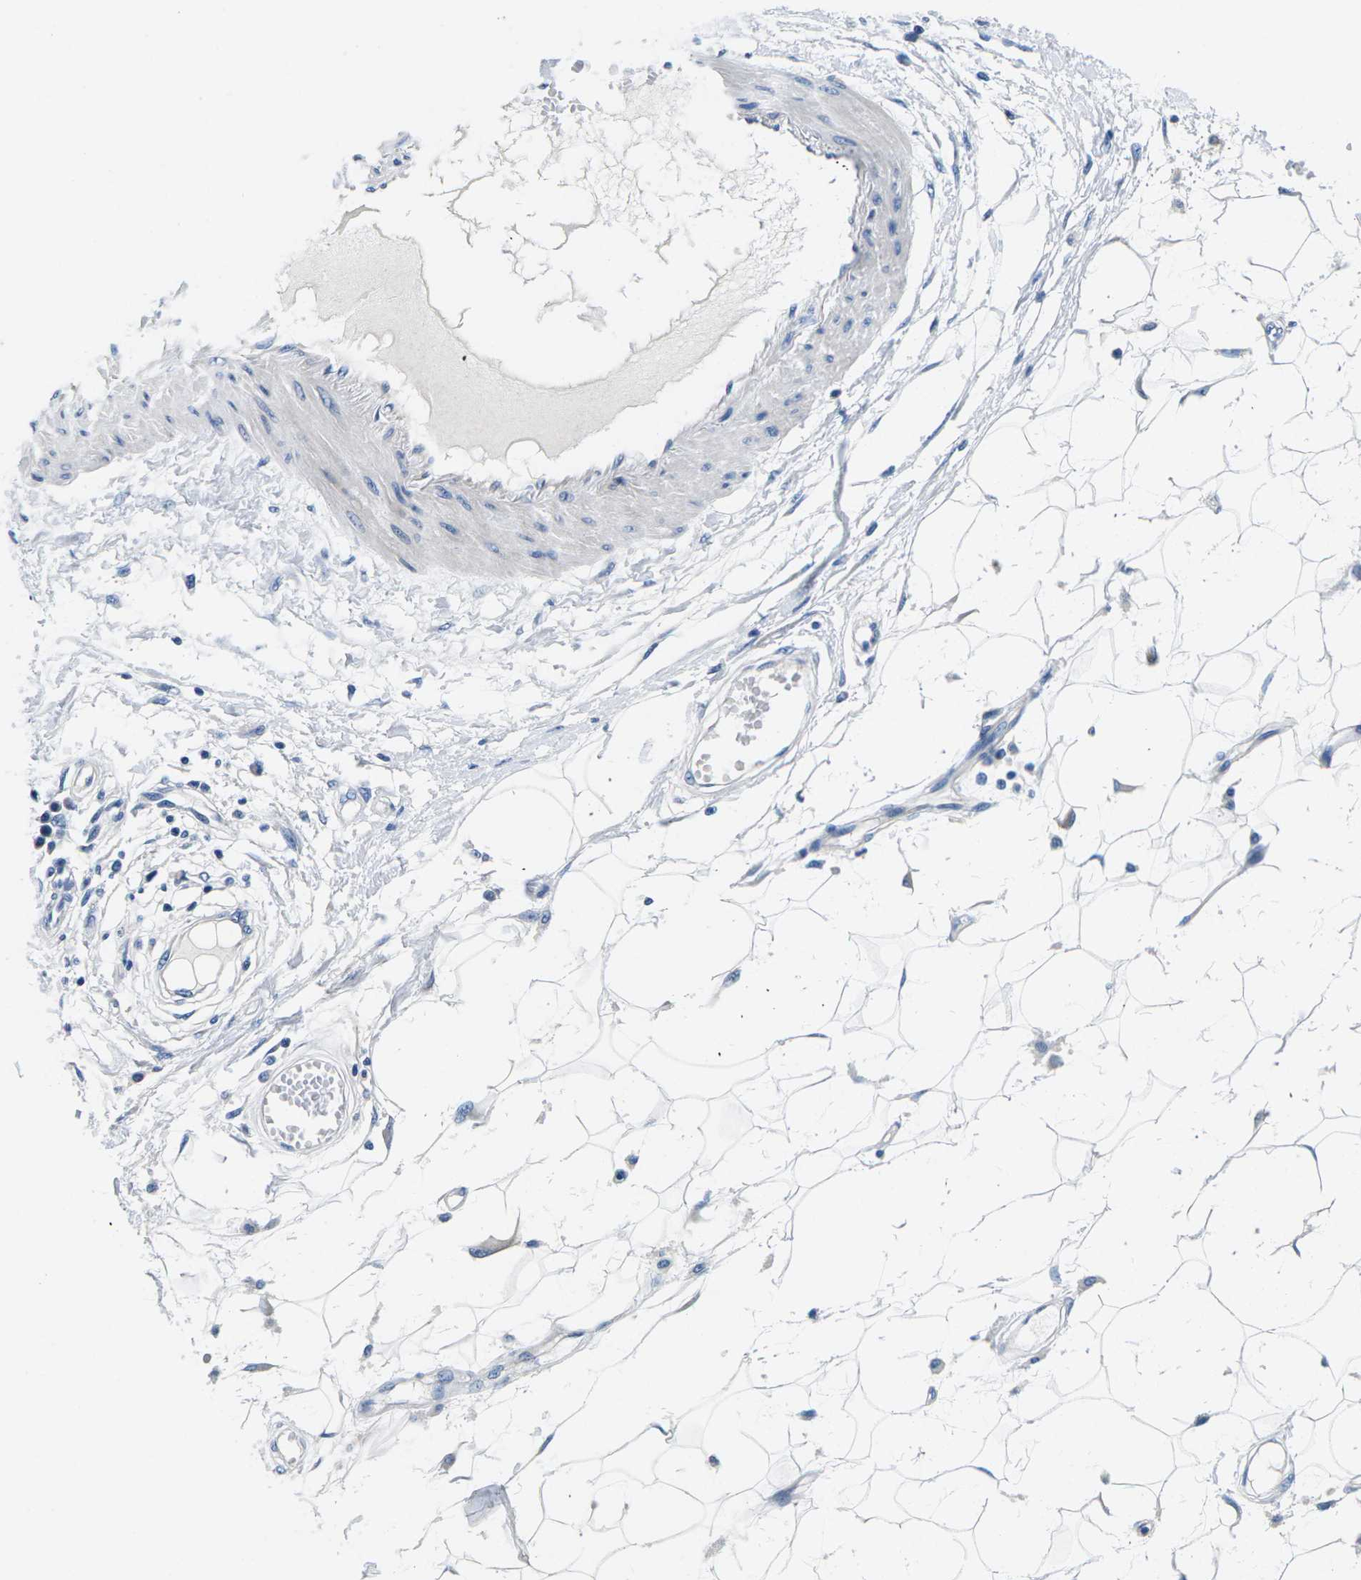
{"staining": {"intensity": "negative", "quantity": "none", "location": "none"}, "tissue": "adipose tissue", "cell_type": "Adipocytes", "image_type": "normal", "snomed": [{"axis": "morphology", "description": "Normal tissue, NOS"}, {"axis": "morphology", "description": "Squamous cell carcinoma, NOS"}, {"axis": "topography", "description": "Skin"}, {"axis": "topography", "description": "Peripheral nerve tissue"}], "caption": "Immunohistochemistry (IHC) photomicrograph of unremarkable adipose tissue: human adipose tissue stained with DAB (3,3'-diaminobenzidine) reveals no significant protein staining in adipocytes.", "gene": "TSPAN2", "patient": {"sex": "male", "age": 83}}